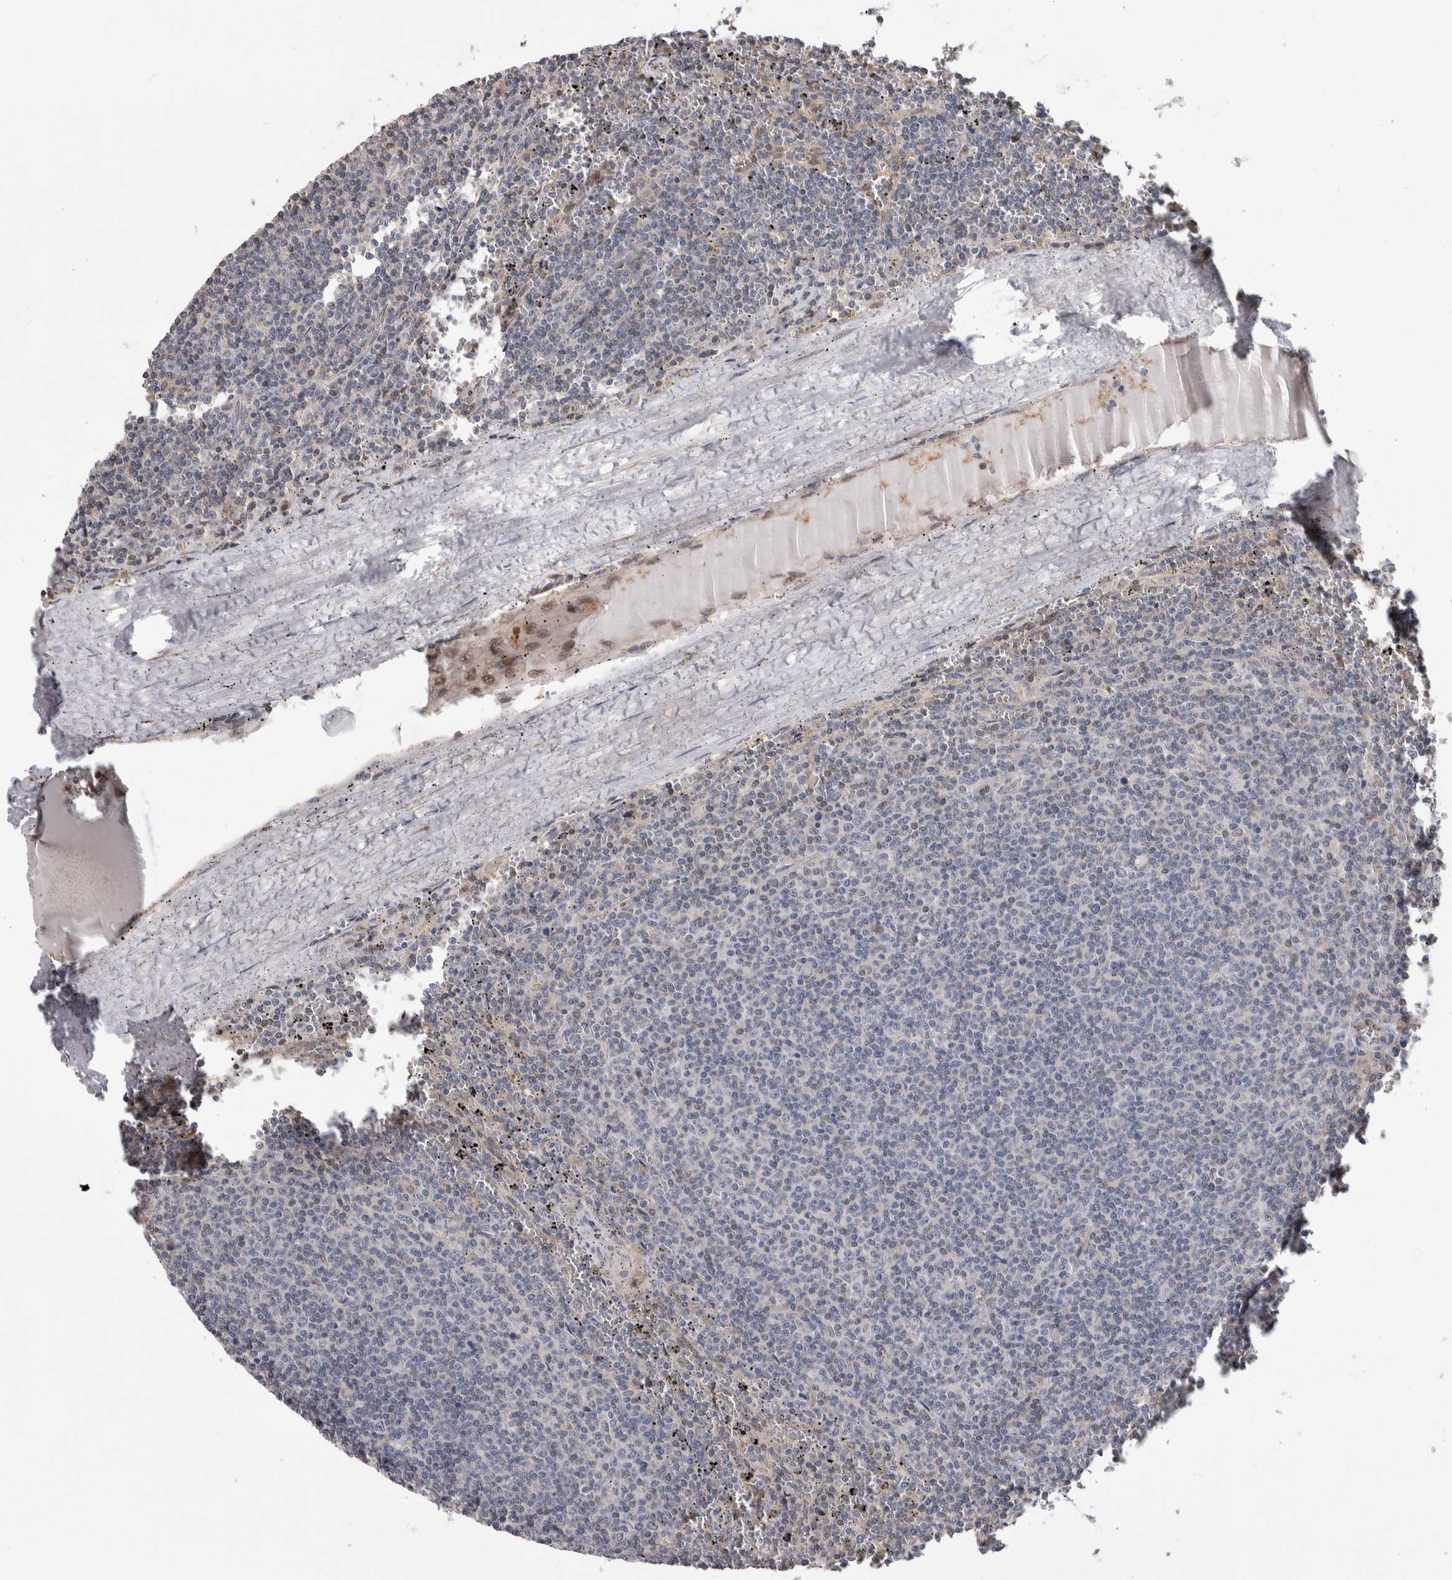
{"staining": {"intensity": "negative", "quantity": "none", "location": "none"}, "tissue": "lymphoma", "cell_type": "Tumor cells", "image_type": "cancer", "snomed": [{"axis": "morphology", "description": "Malignant lymphoma, non-Hodgkin's type, Low grade"}, {"axis": "topography", "description": "Spleen"}], "caption": "Micrograph shows no protein staining in tumor cells of lymphoma tissue.", "gene": "ZBTB49", "patient": {"sex": "female", "age": 50}}